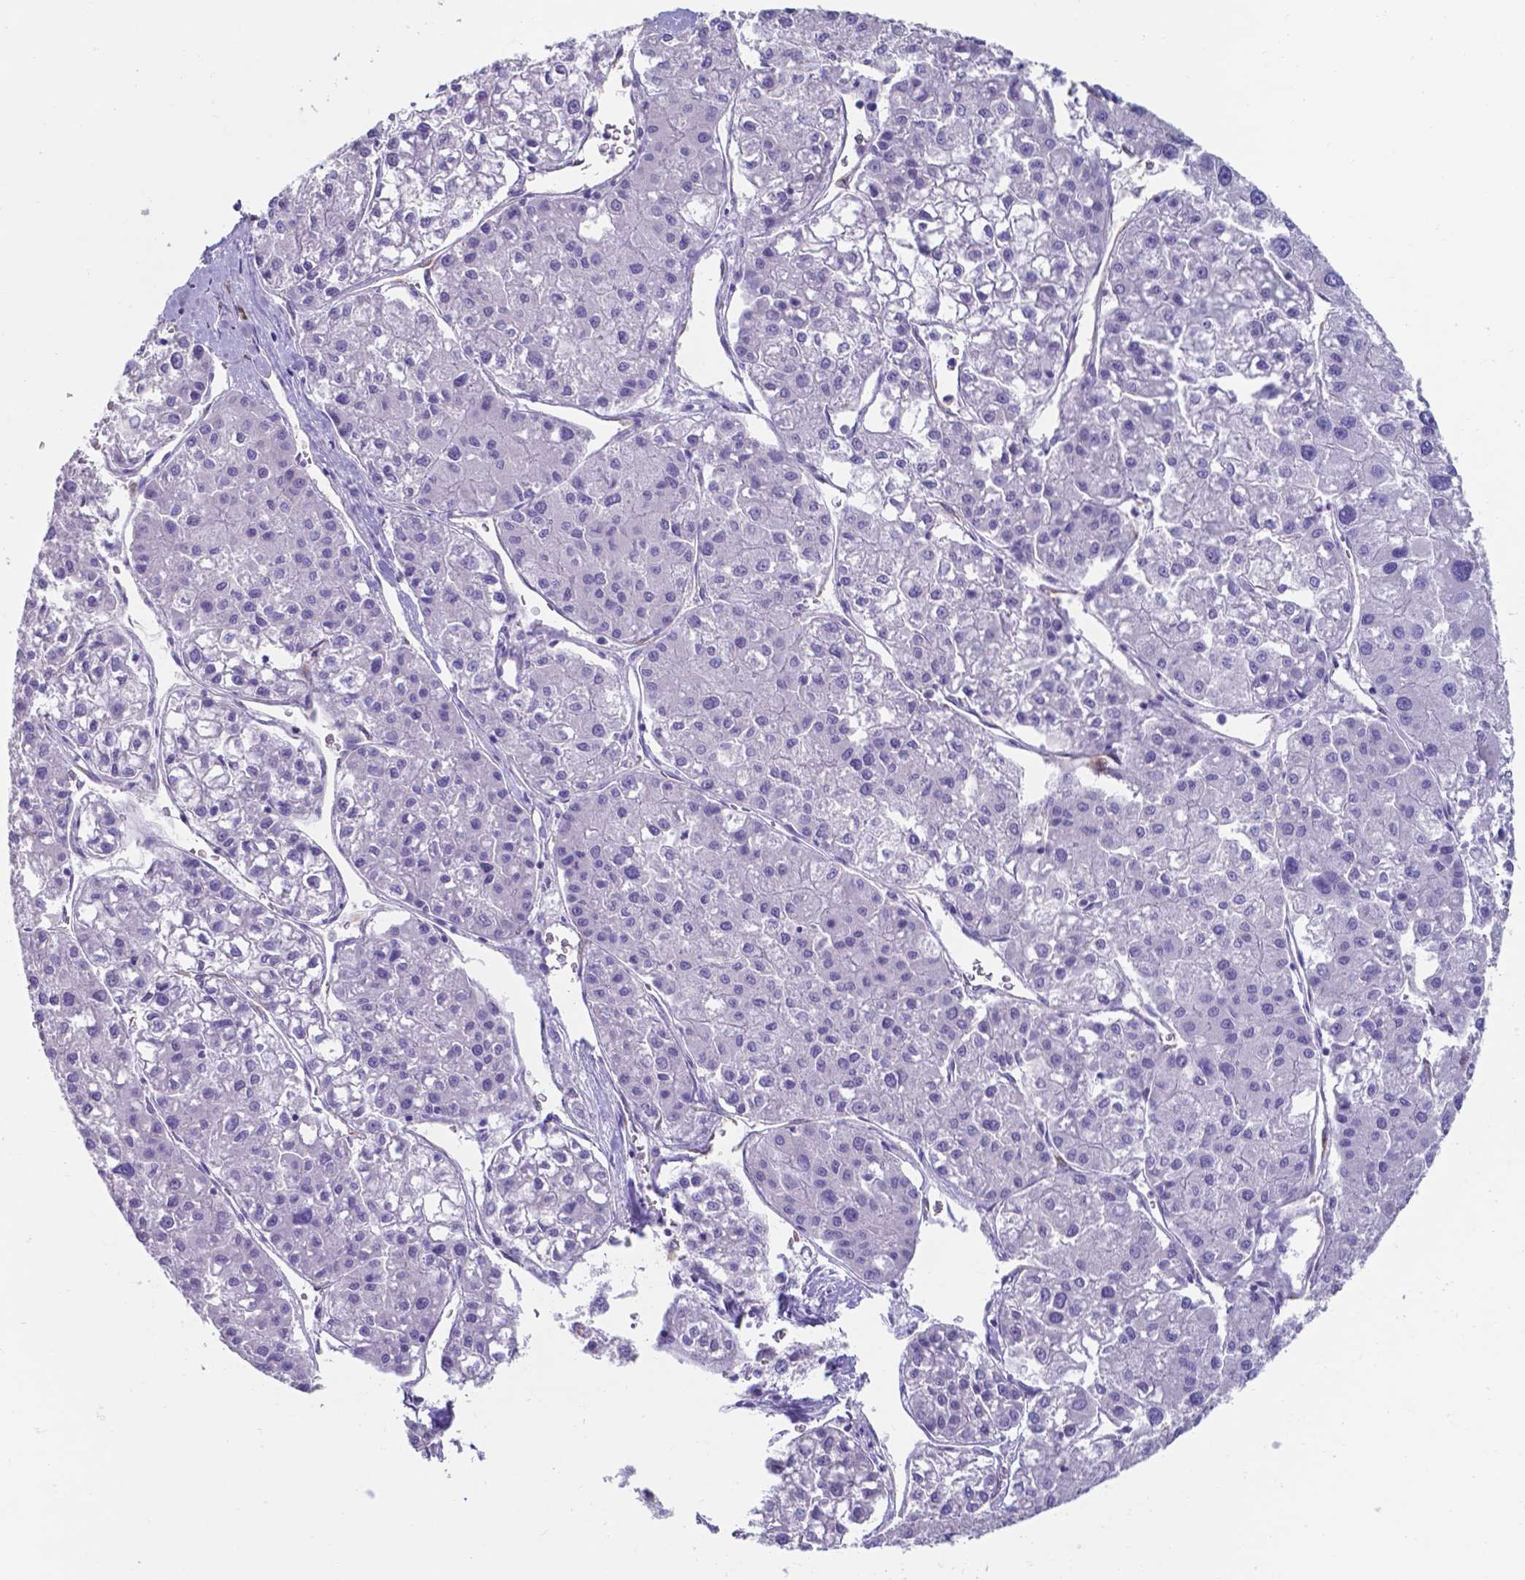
{"staining": {"intensity": "negative", "quantity": "none", "location": "none"}, "tissue": "liver cancer", "cell_type": "Tumor cells", "image_type": "cancer", "snomed": [{"axis": "morphology", "description": "Carcinoma, Hepatocellular, NOS"}, {"axis": "topography", "description": "Liver"}], "caption": "A high-resolution photomicrograph shows IHC staining of liver cancer, which displays no significant expression in tumor cells.", "gene": "UBE2J1", "patient": {"sex": "male", "age": 73}}